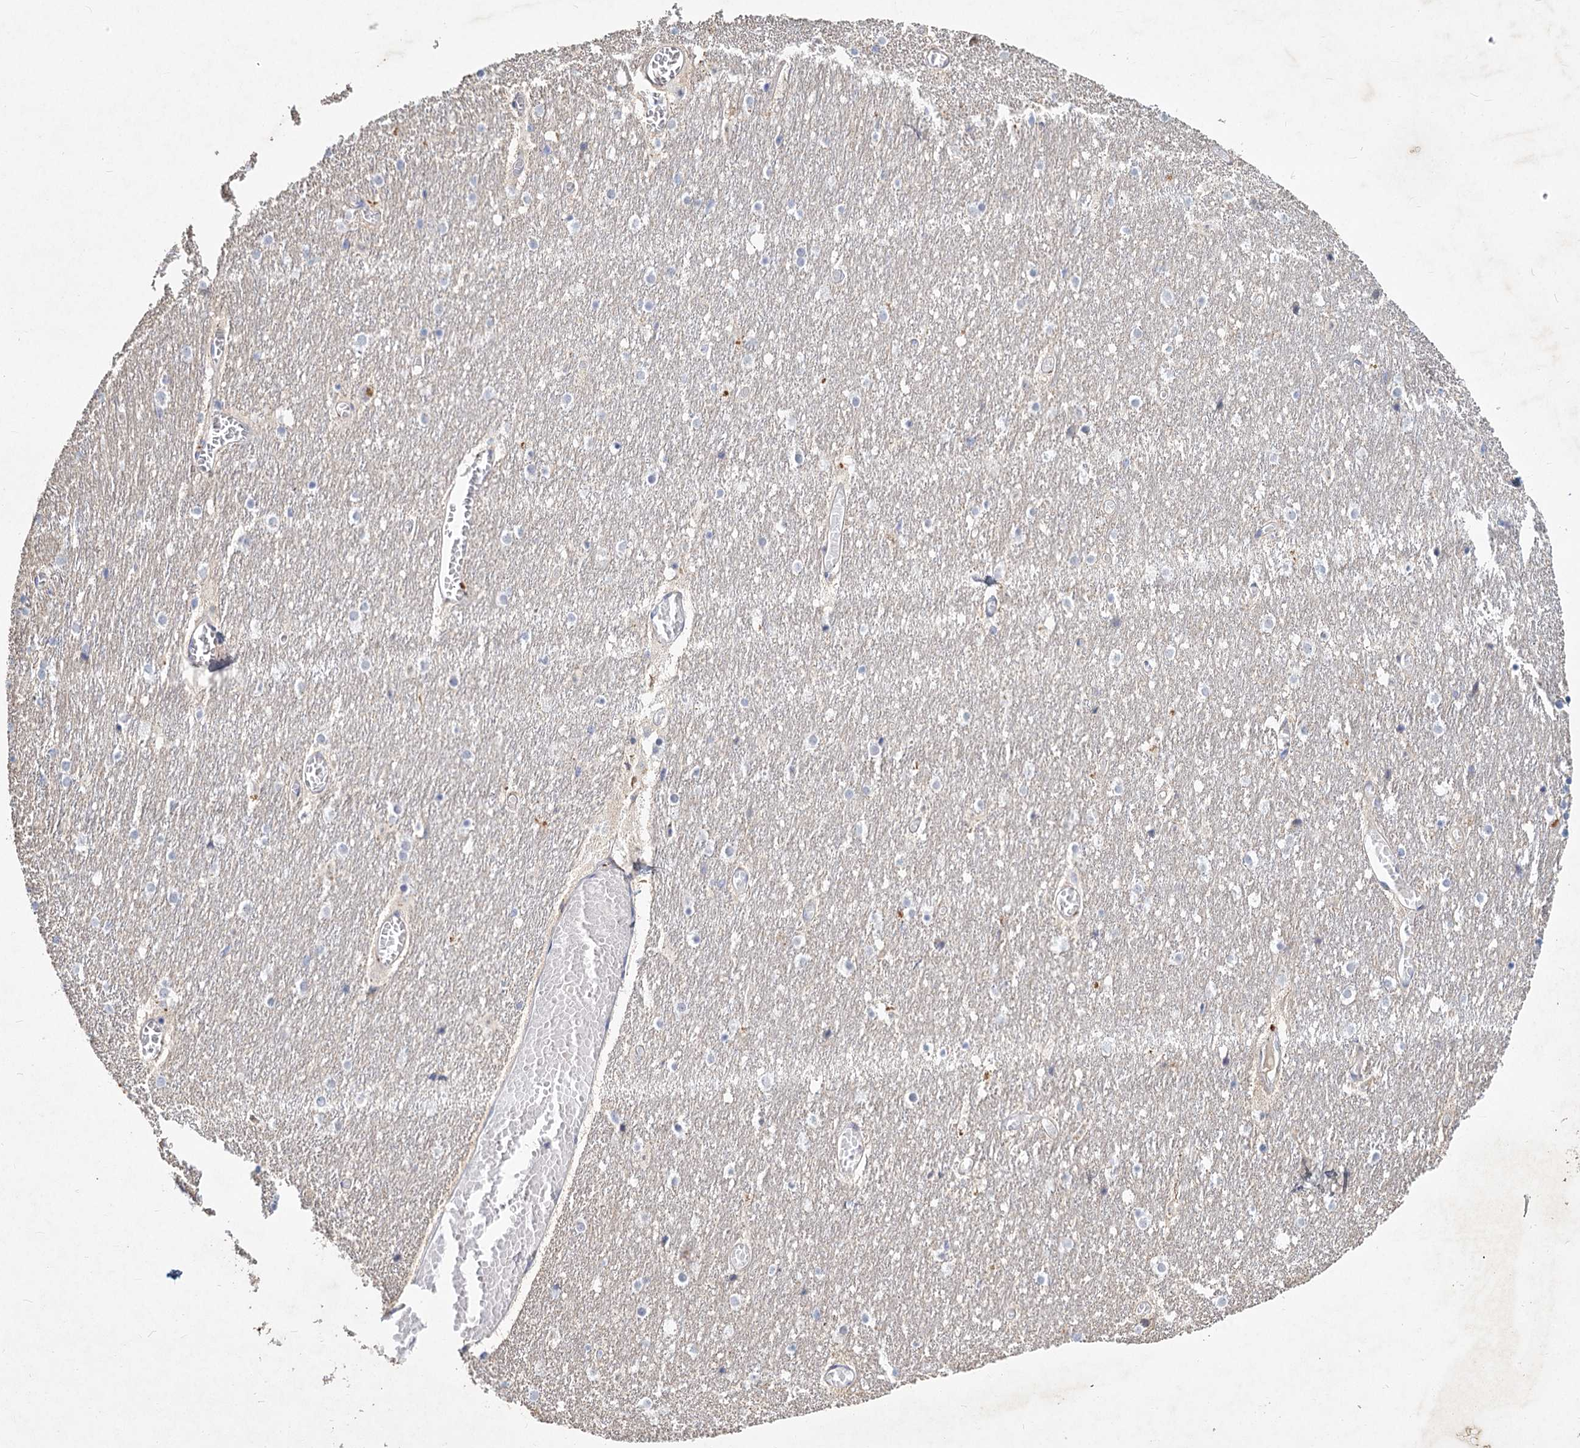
{"staining": {"intensity": "negative", "quantity": "none", "location": "none"}, "tissue": "cerebellum", "cell_type": "Cells in granular layer", "image_type": "normal", "snomed": [{"axis": "morphology", "description": "Normal tissue, NOS"}, {"axis": "topography", "description": "Cerebellum"}], "caption": "Immunohistochemistry (IHC) of benign human cerebellum shows no expression in cells in granular layer. (DAB immunohistochemistry with hematoxylin counter stain).", "gene": "HES2", "patient": {"sex": "female", "age": 28}}